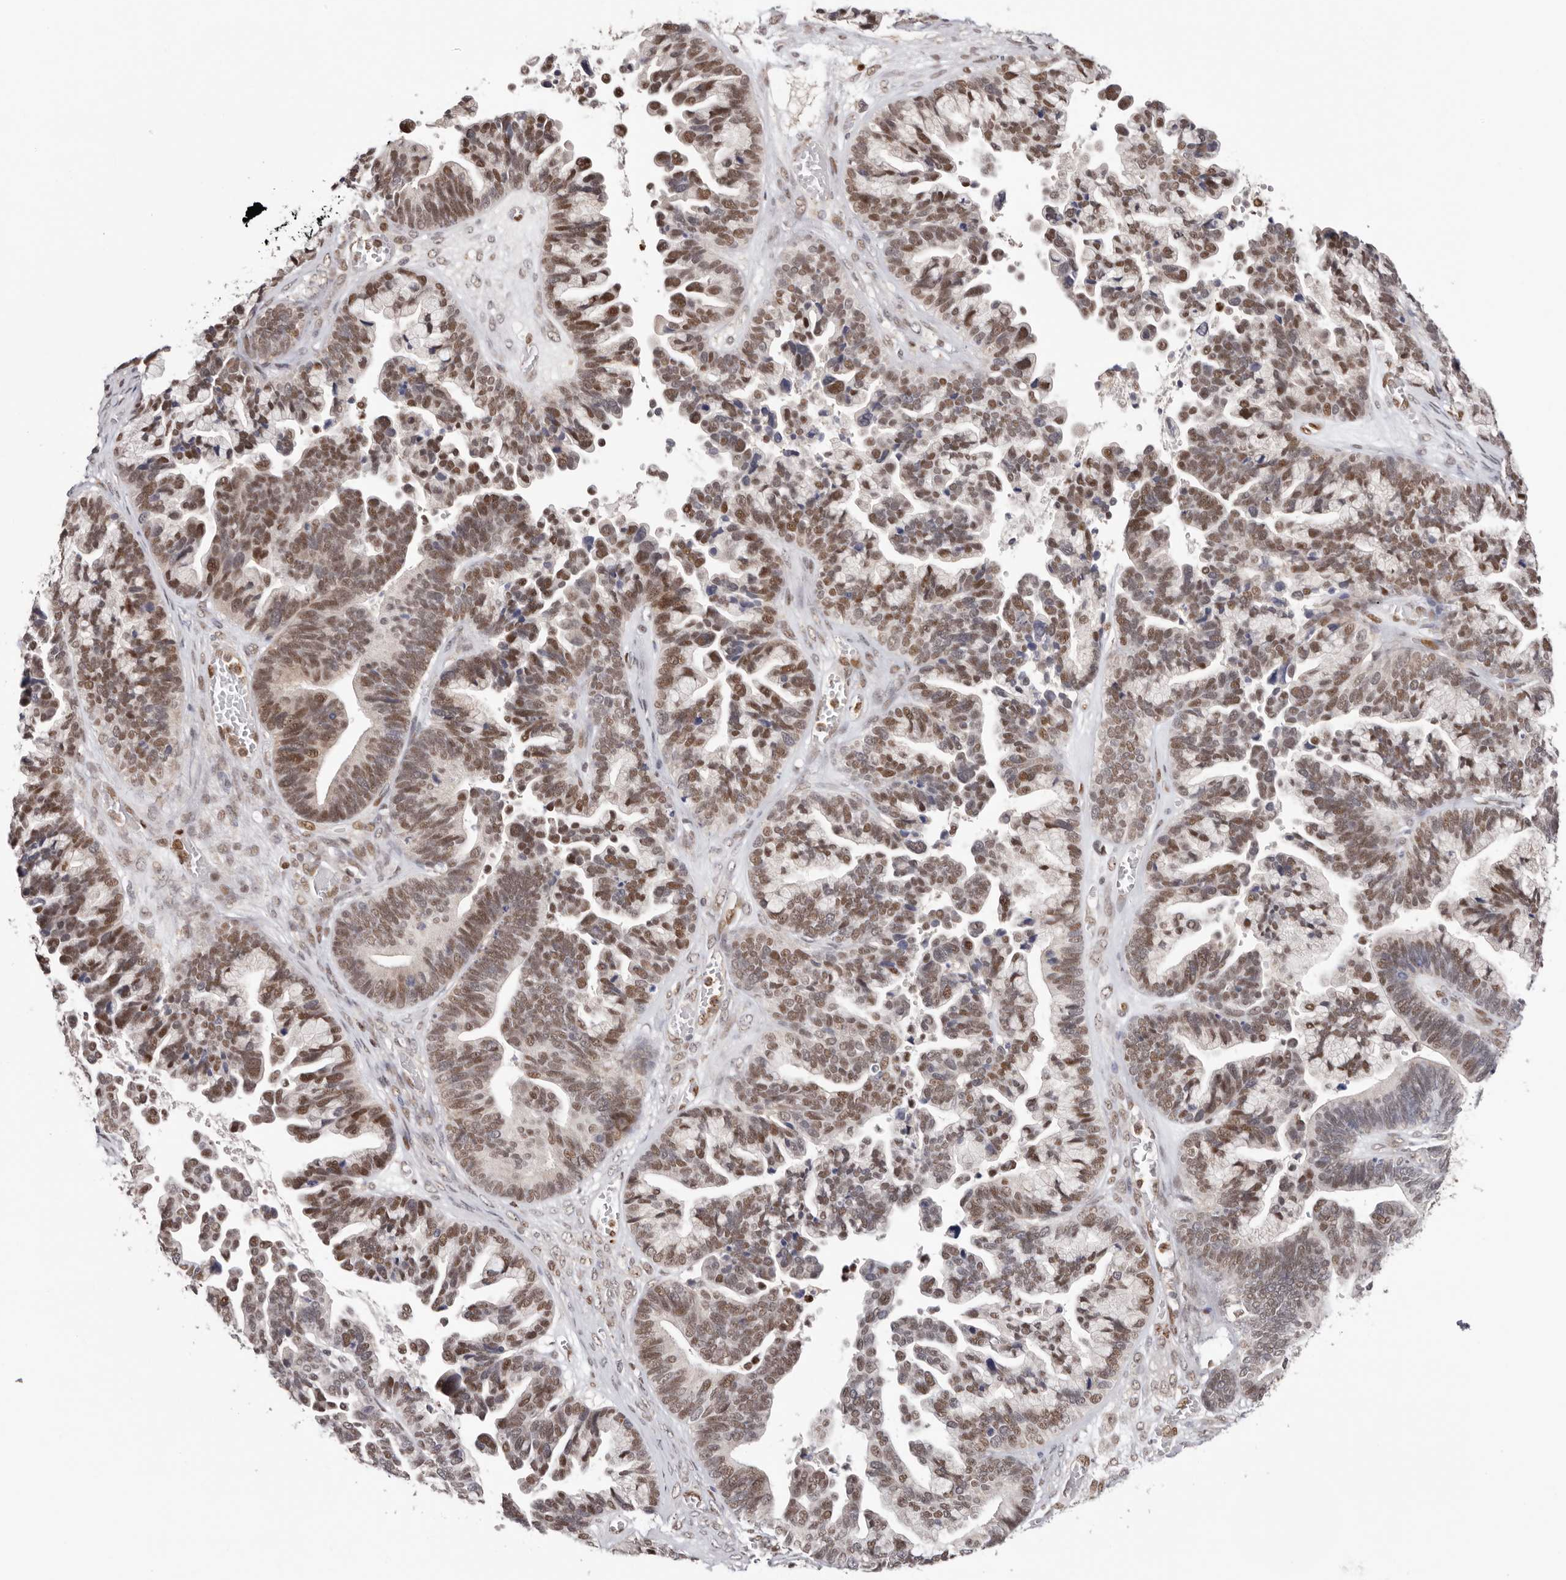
{"staining": {"intensity": "moderate", "quantity": ">75%", "location": "nuclear"}, "tissue": "ovarian cancer", "cell_type": "Tumor cells", "image_type": "cancer", "snomed": [{"axis": "morphology", "description": "Cystadenocarcinoma, serous, NOS"}, {"axis": "topography", "description": "Ovary"}], "caption": "Human ovarian serous cystadenocarcinoma stained for a protein (brown) displays moderate nuclear positive positivity in approximately >75% of tumor cells.", "gene": "SMAD7", "patient": {"sex": "female", "age": 56}}